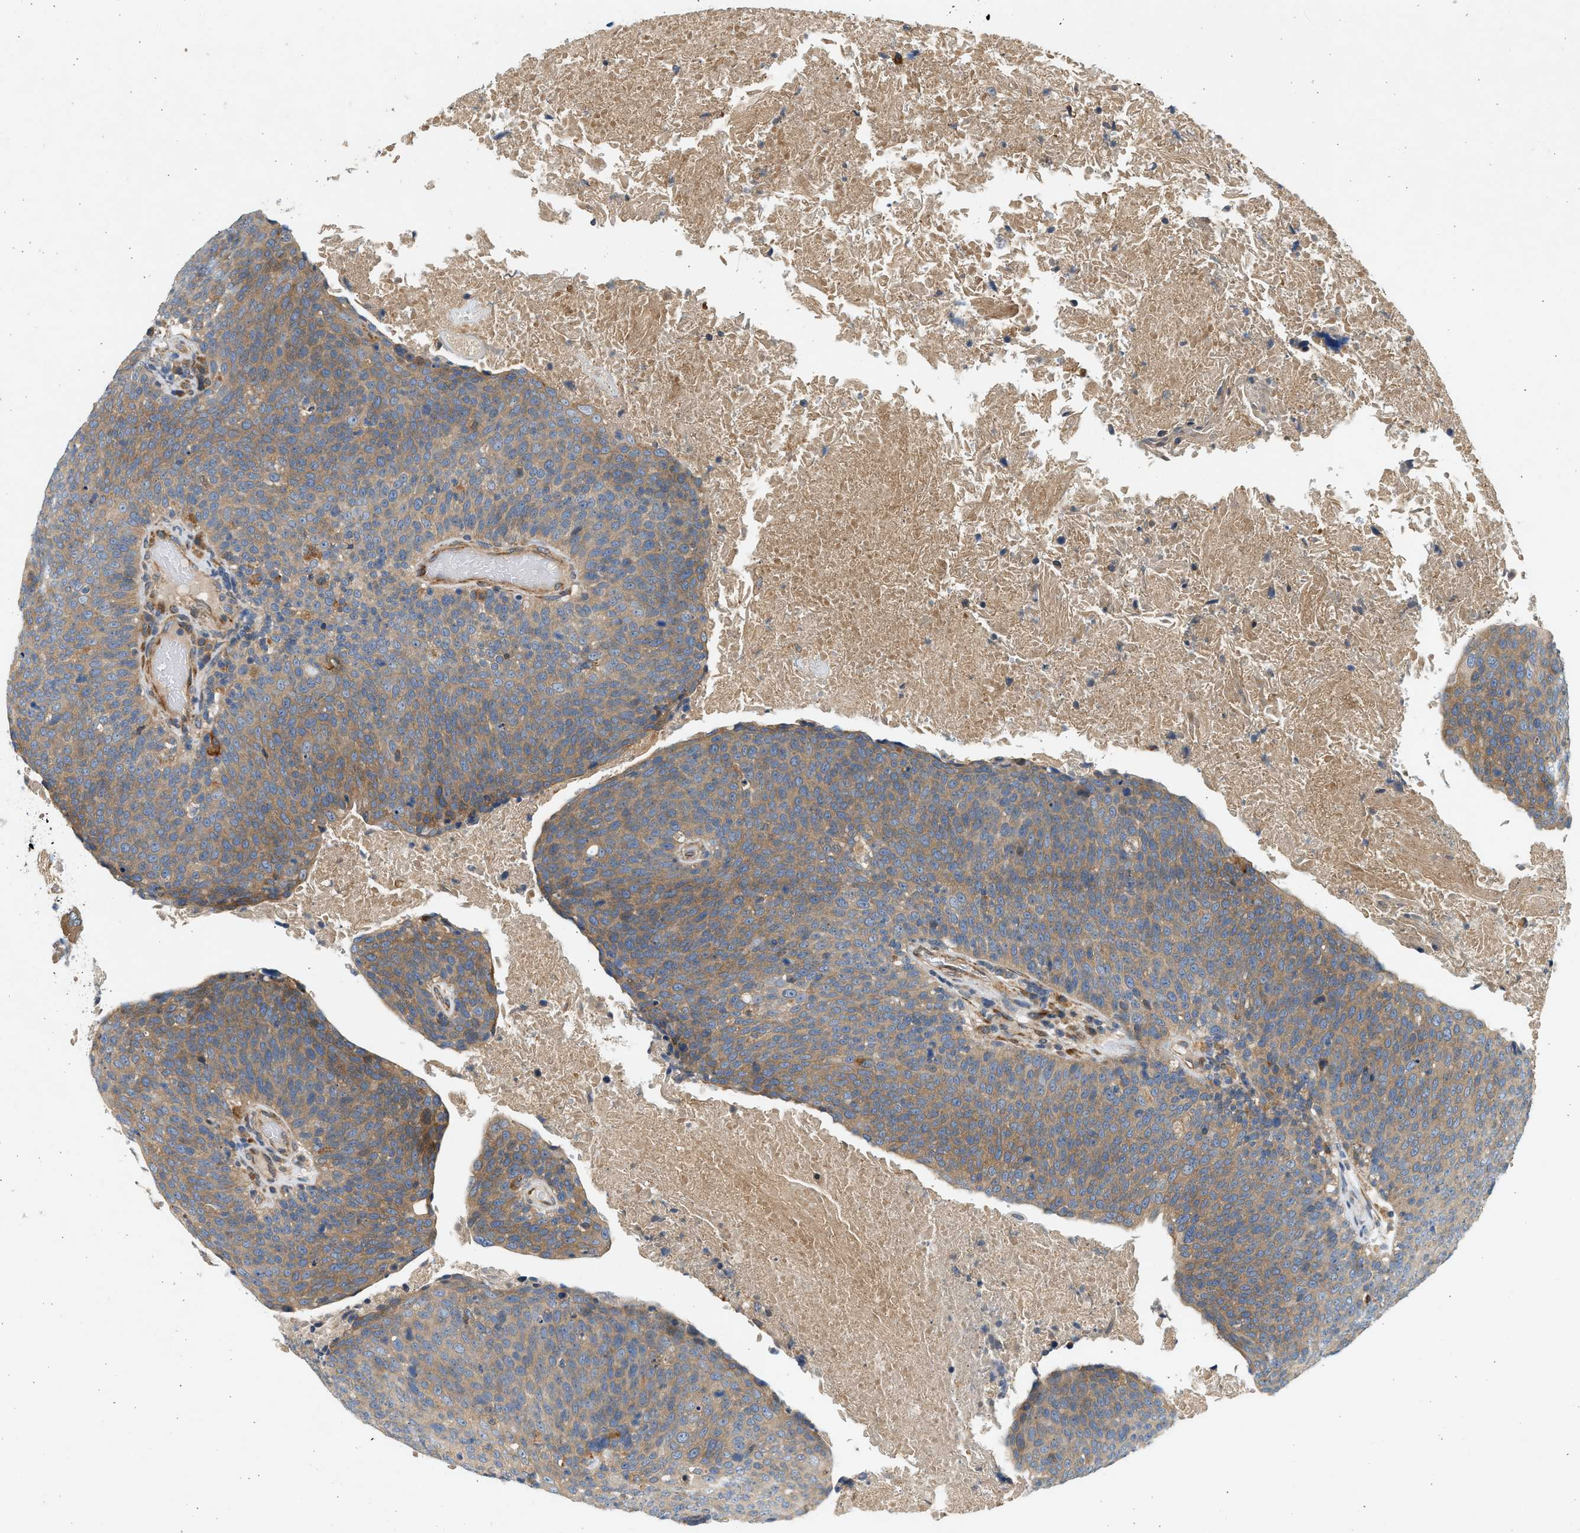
{"staining": {"intensity": "moderate", "quantity": ">75%", "location": "cytoplasmic/membranous"}, "tissue": "head and neck cancer", "cell_type": "Tumor cells", "image_type": "cancer", "snomed": [{"axis": "morphology", "description": "Squamous cell carcinoma, NOS"}, {"axis": "morphology", "description": "Squamous cell carcinoma, metastatic, NOS"}, {"axis": "topography", "description": "Lymph node"}, {"axis": "topography", "description": "Head-Neck"}], "caption": "Metastatic squamous cell carcinoma (head and neck) stained for a protein exhibits moderate cytoplasmic/membranous positivity in tumor cells.", "gene": "KDELR2", "patient": {"sex": "male", "age": 62}}